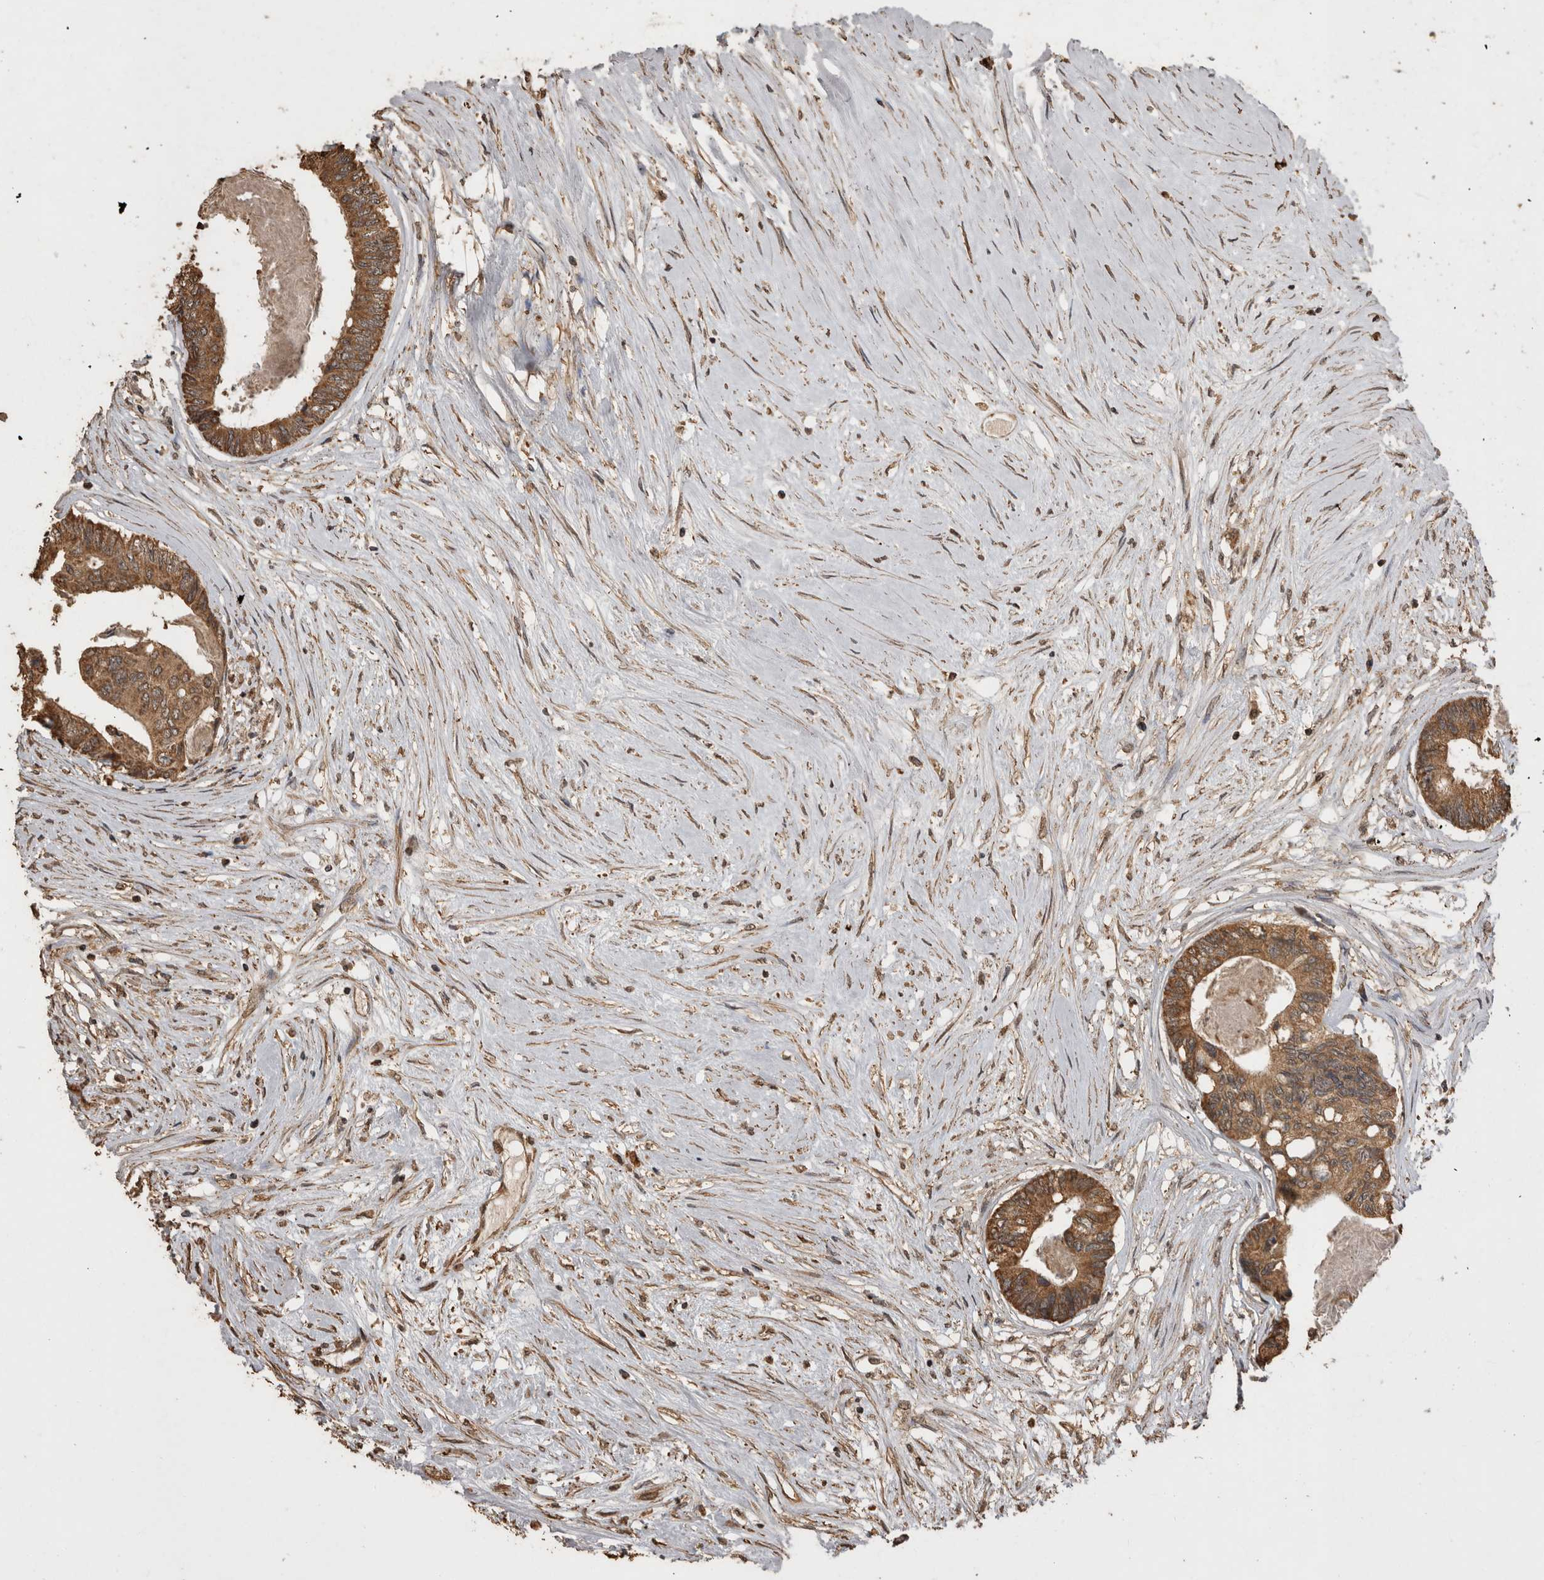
{"staining": {"intensity": "moderate", "quantity": ">75%", "location": "cytoplasmic/membranous"}, "tissue": "colorectal cancer", "cell_type": "Tumor cells", "image_type": "cancer", "snomed": [{"axis": "morphology", "description": "Adenocarcinoma, NOS"}, {"axis": "topography", "description": "Rectum"}], "caption": "Tumor cells demonstrate medium levels of moderate cytoplasmic/membranous staining in approximately >75% of cells in colorectal adenocarcinoma.", "gene": "SOCS5", "patient": {"sex": "male", "age": 63}}